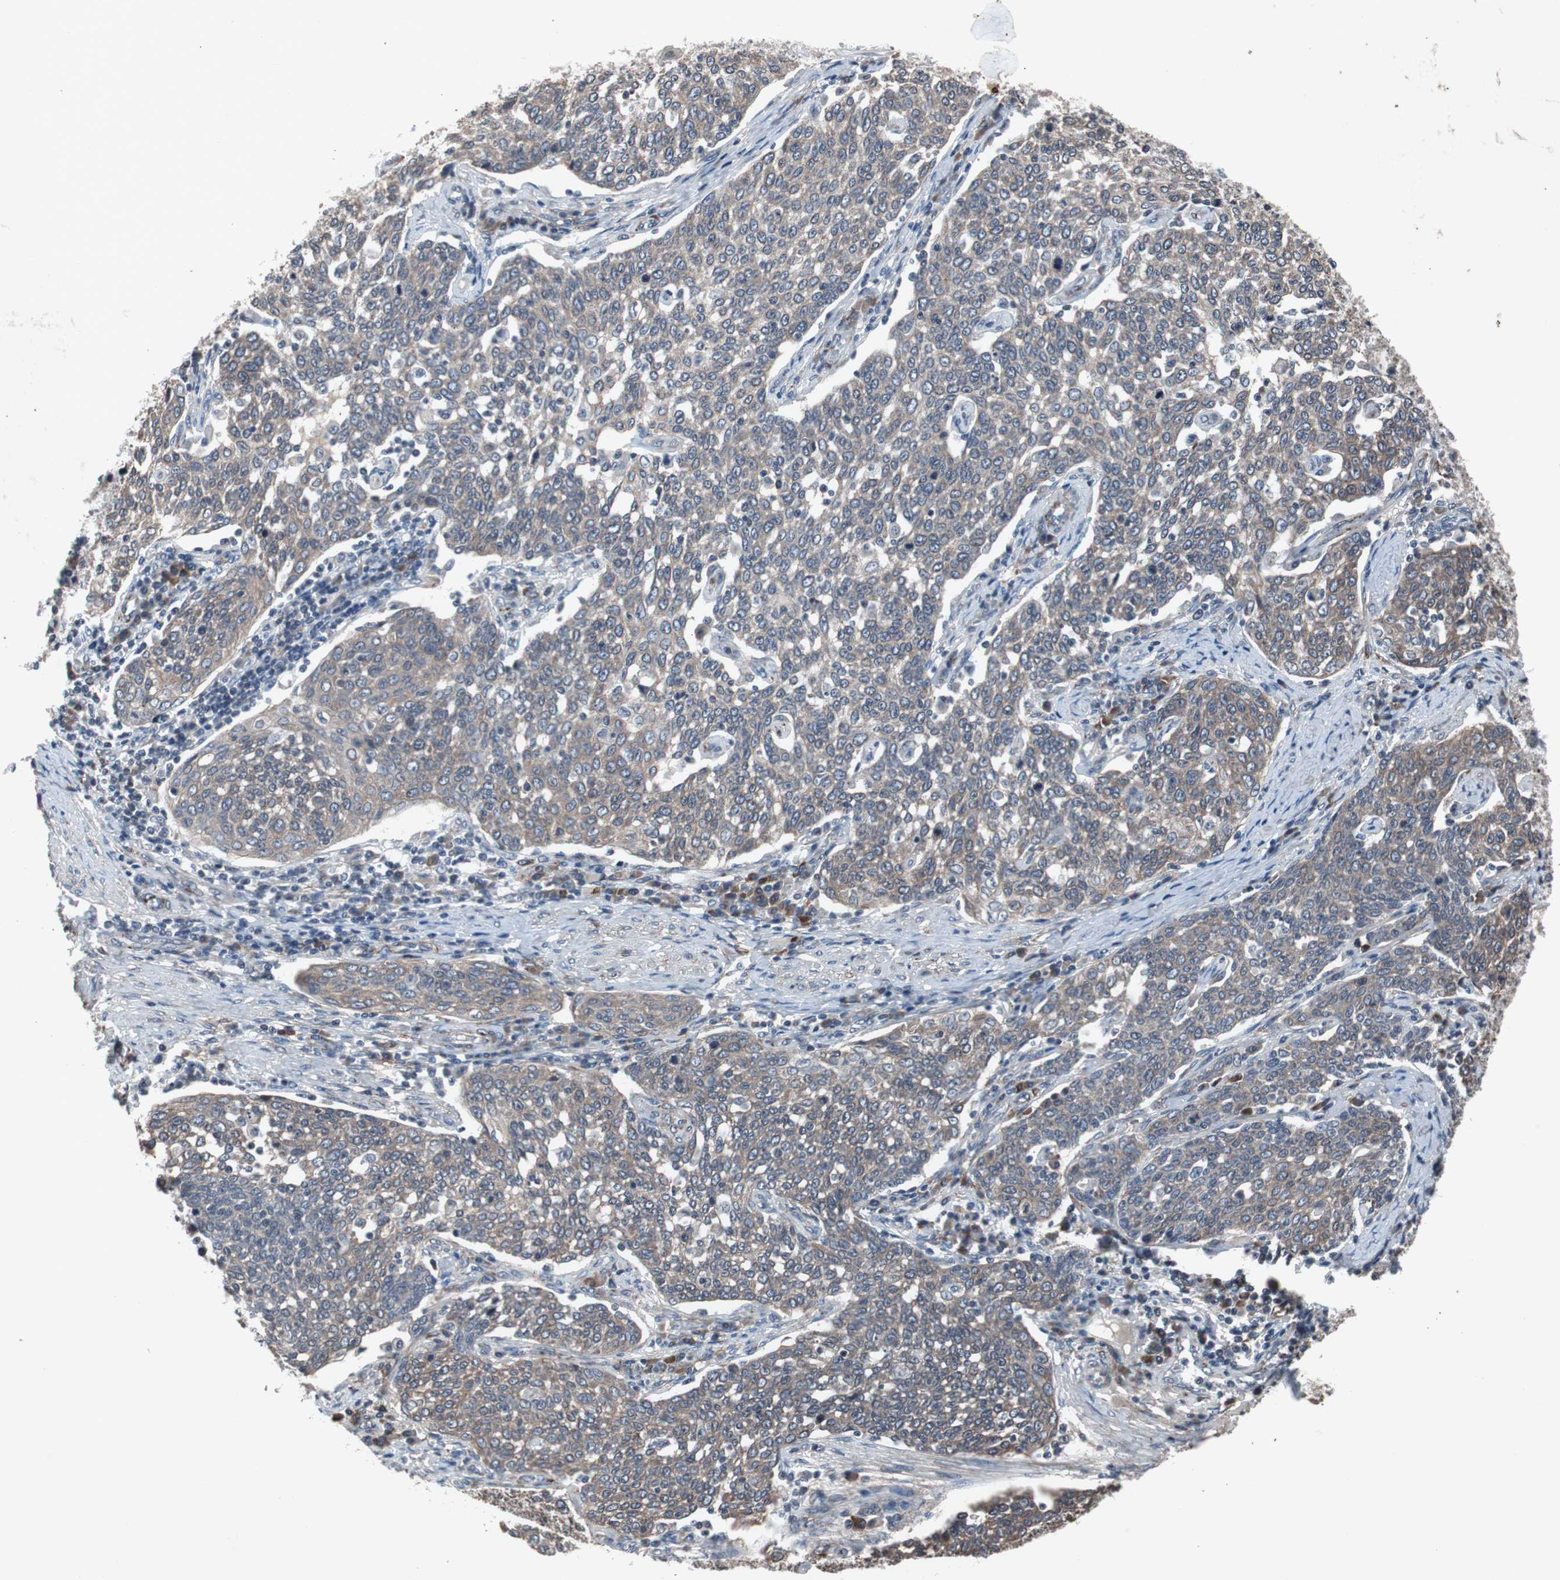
{"staining": {"intensity": "weak", "quantity": ">75%", "location": "cytoplasmic/membranous"}, "tissue": "cervical cancer", "cell_type": "Tumor cells", "image_type": "cancer", "snomed": [{"axis": "morphology", "description": "Squamous cell carcinoma, NOS"}, {"axis": "topography", "description": "Cervix"}], "caption": "Human squamous cell carcinoma (cervical) stained with a brown dye displays weak cytoplasmic/membranous positive positivity in about >75% of tumor cells.", "gene": "CRADD", "patient": {"sex": "female", "age": 34}}